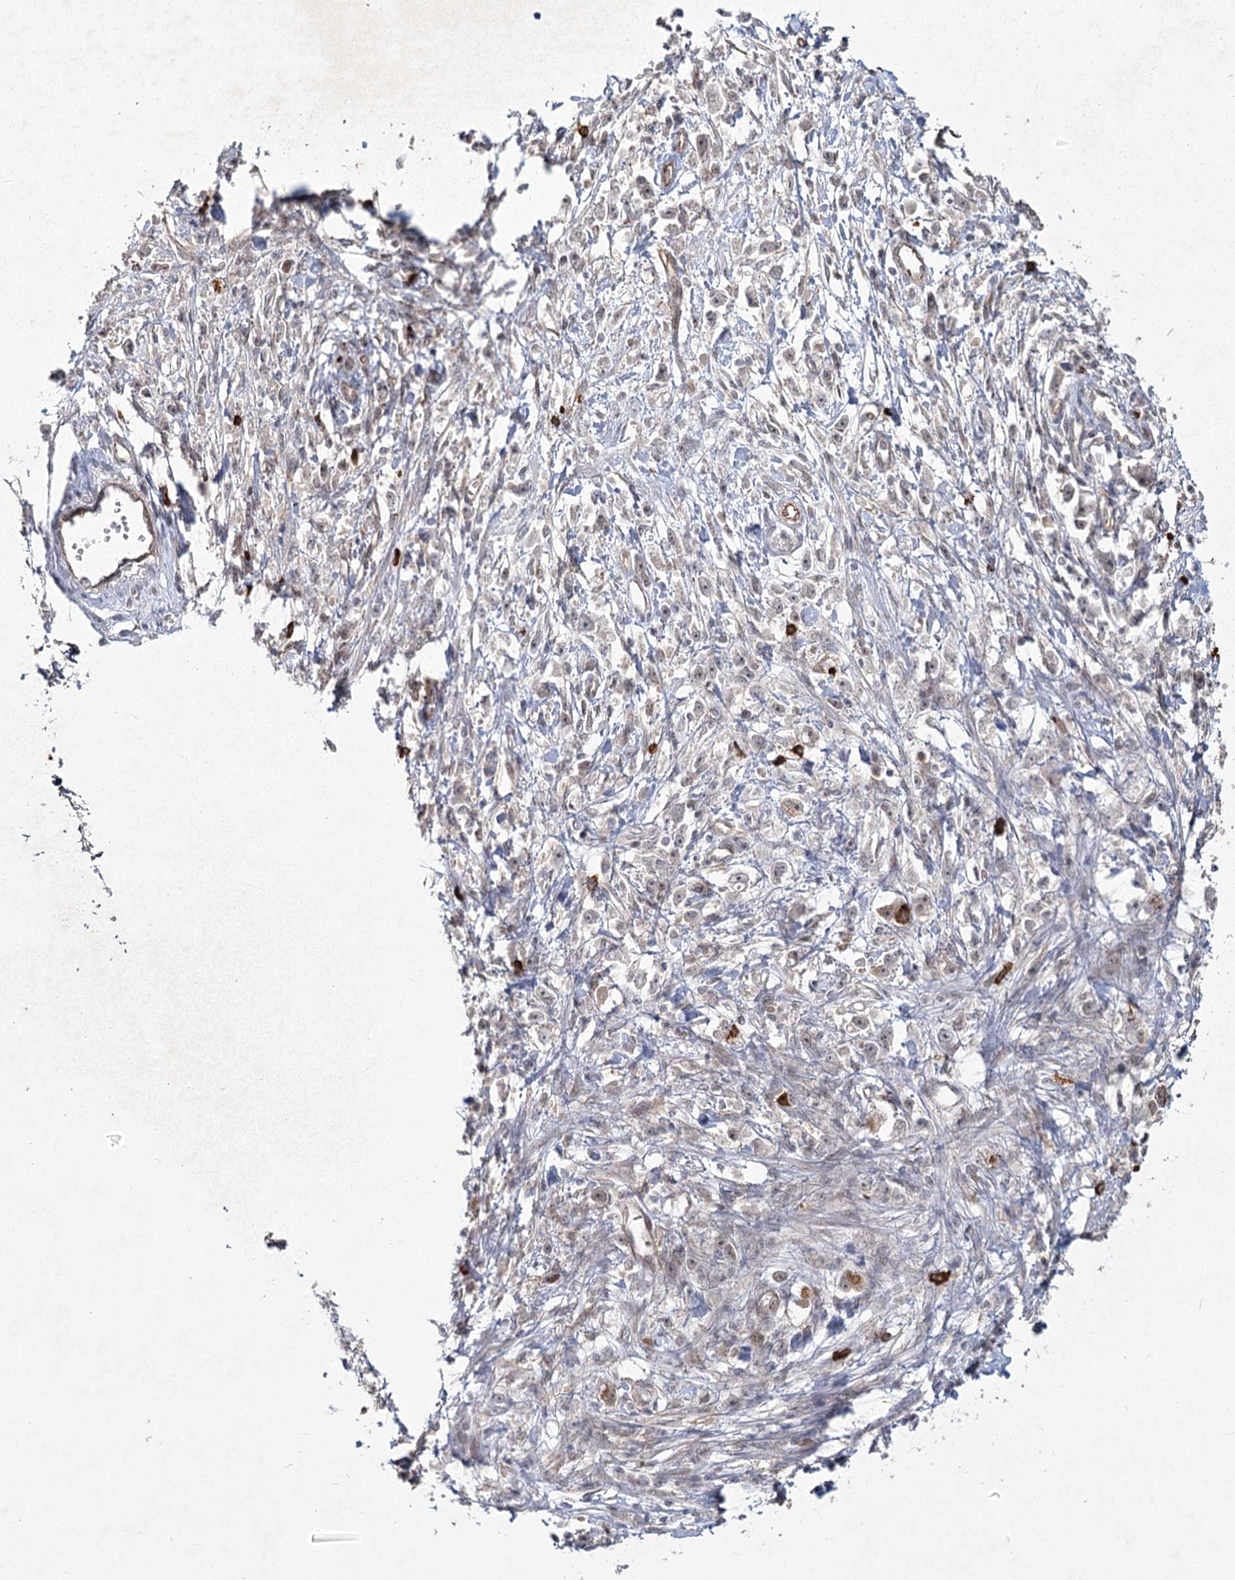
{"staining": {"intensity": "weak", "quantity": "<25%", "location": "nuclear"}, "tissue": "stomach cancer", "cell_type": "Tumor cells", "image_type": "cancer", "snomed": [{"axis": "morphology", "description": "Adenocarcinoma, NOS"}, {"axis": "topography", "description": "Stomach"}], "caption": "Human stomach cancer stained for a protein using immunohistochemistry demonstrates no staining in tumor cells.", "gene": "AP2M1", "patient": {"sex": "female", "age": 59}}